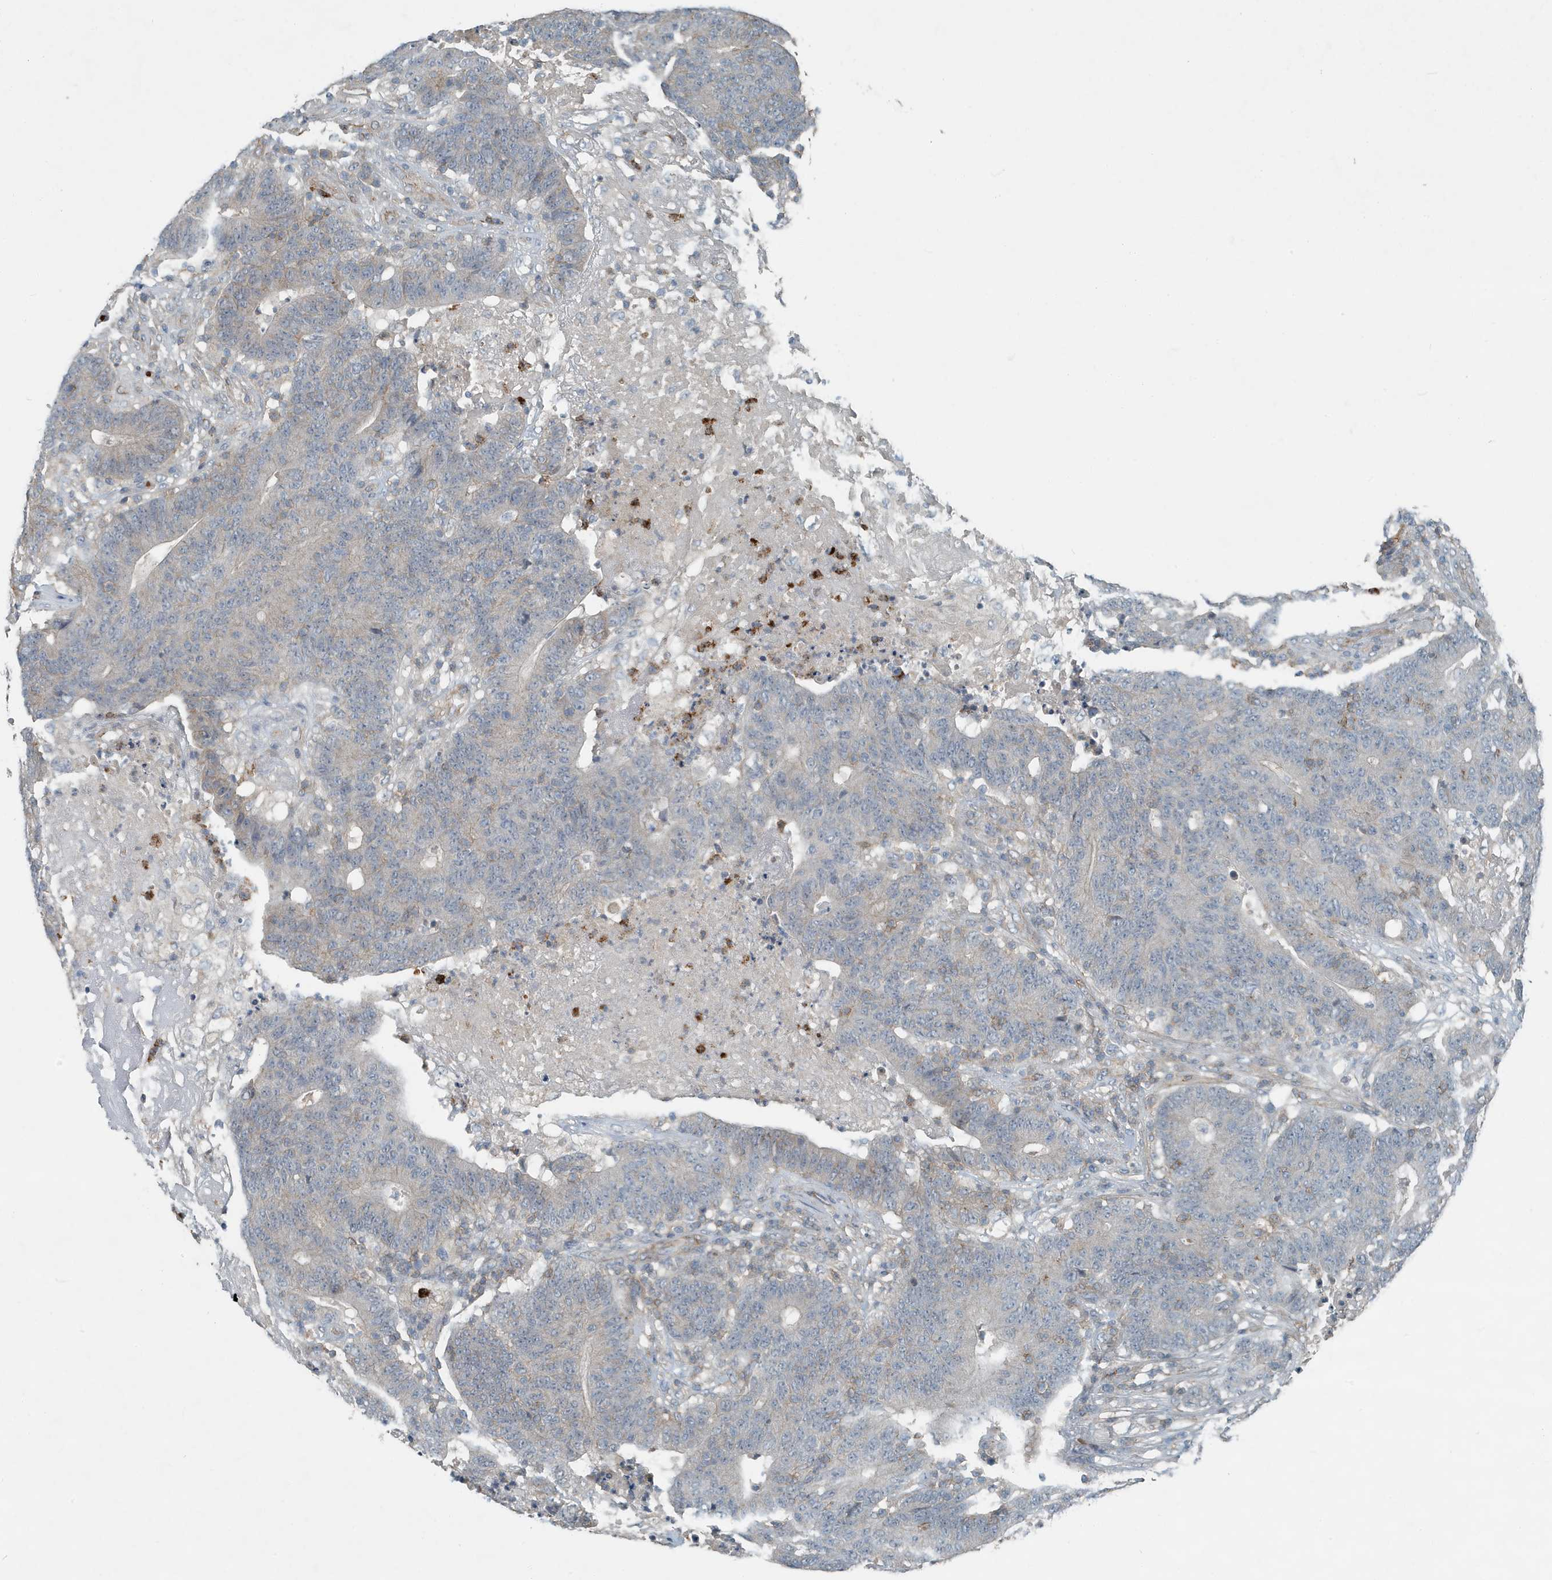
{"staining": {"intensity": "negative", "quantity": "none", "location": "none"}, "tissue": "colorectal cancer", "cell_type": "Tumor cells", "image_type": "cancer", "snomed": [{"axis": "morphology", "description": "Normal tissue, NOS"}, {"axis": "morphology", "description": "Adenocarcinoma, NOS"}, {"axis": "topography", "description": "Colon"}], "caption": "The immunohistochemistry (IHC) photomicrograph has no significant positivity in tumor cells of adenocarcinoma (colorectal) tissue. (DAB immunohistochemistry (IHC) with hematoxylin counter stain).", "gene": "DAPP1", "patient": {"sex": "female", "age": 75}}